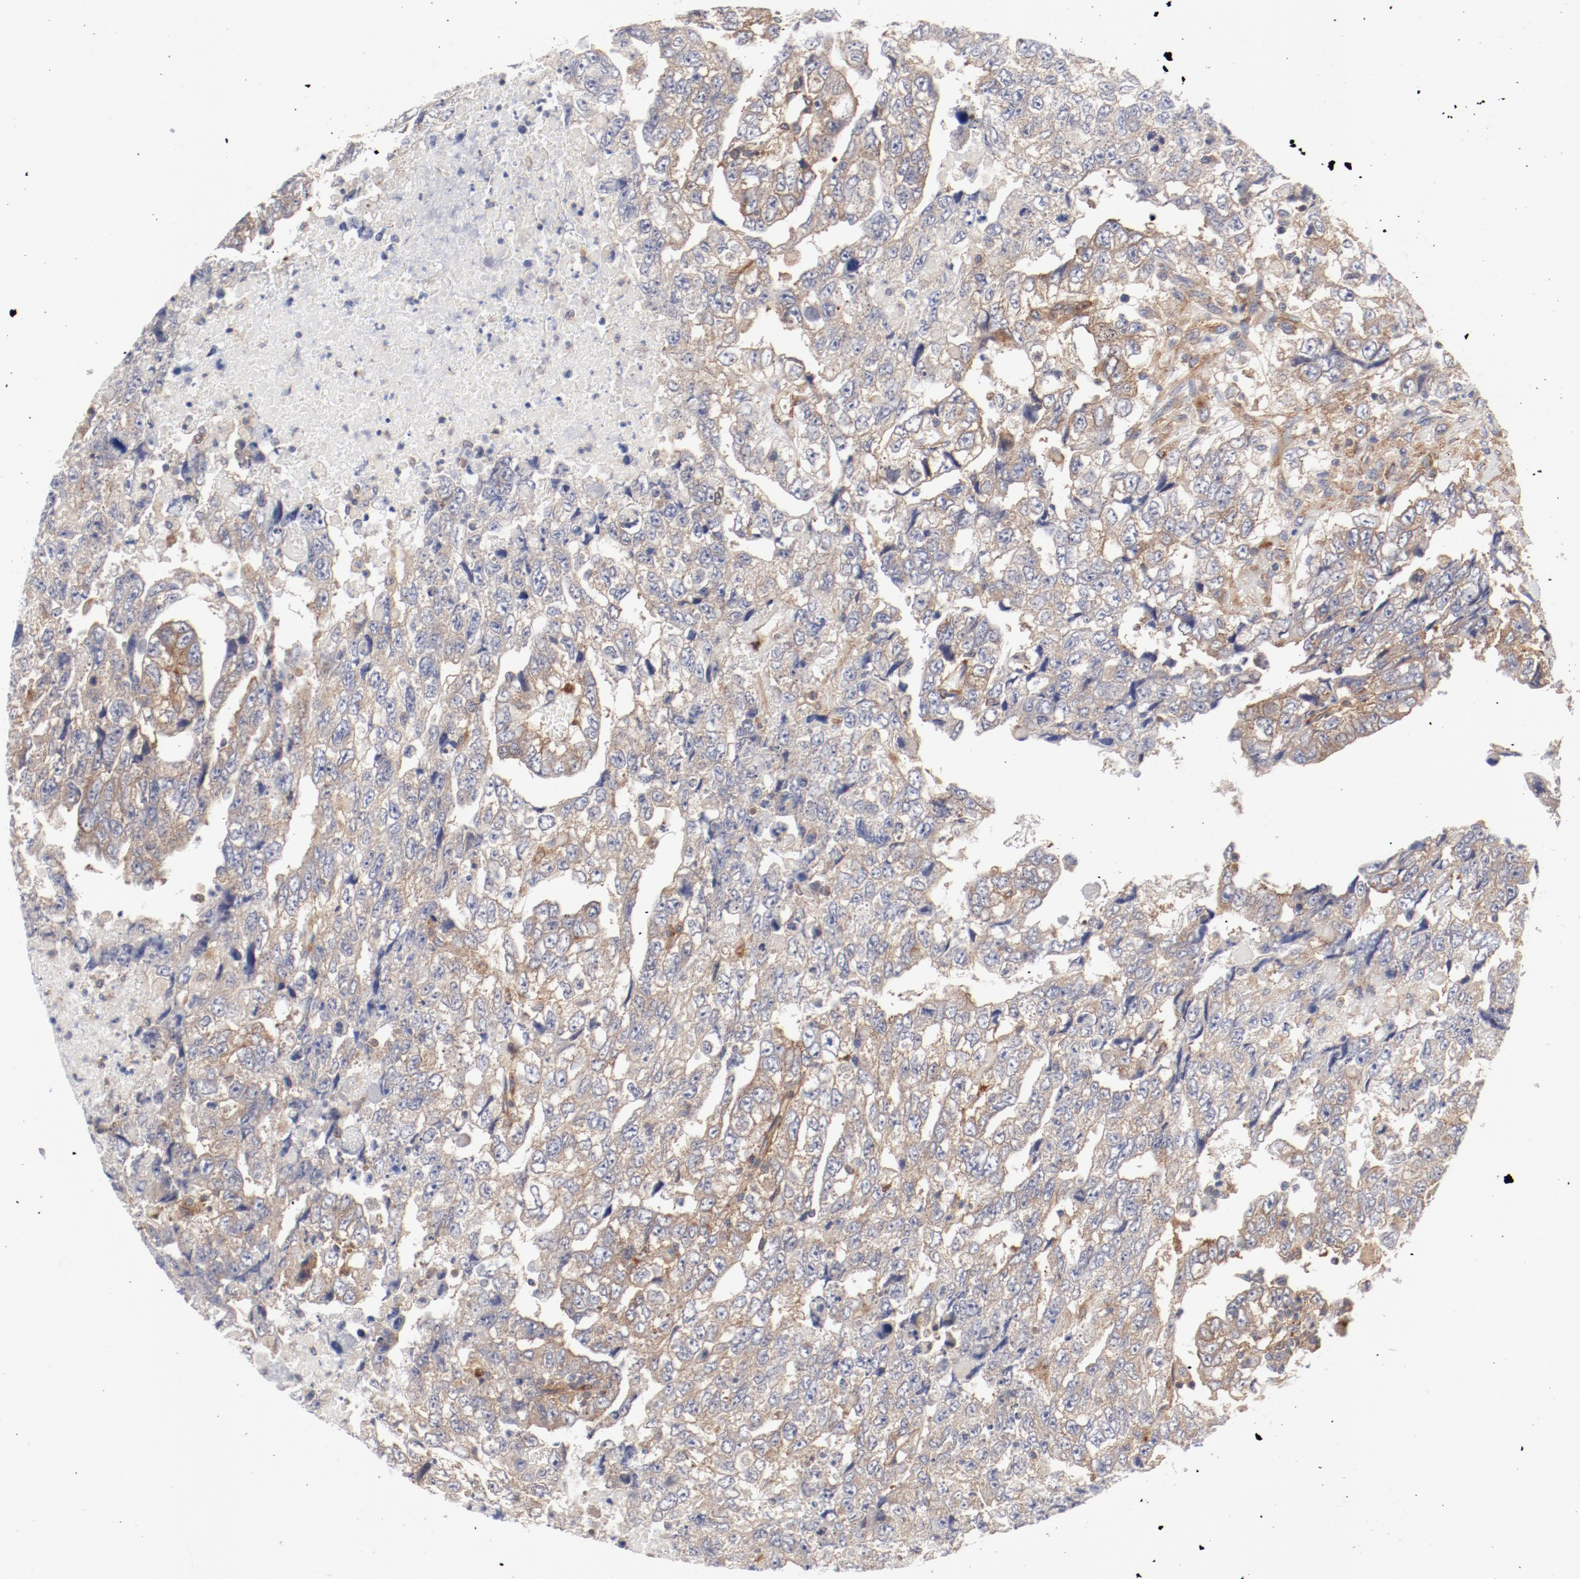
{"staining": {"intensity": "moderate", "quantity": "25%-75%", "location": "cytoplasmic/membranous"}, "tissue": "testis cancer", "cell_type": "Tumor cells", "image_type": "cancer", "snomed": [{"axis": "morphology", "description": "Carcinoma, Embryonal, NOS"}, {"axis": "topography", "description": "Testis"}], "caption": "DAB immunohistochemical staining of testis embryonal carcinoma reveals moderate cytoplasmic/membranous protein positivity in approximately 25%-75% of tumor cells.", "gene": "AP2A1", "patient": {"sex": "male", "age": 36}}